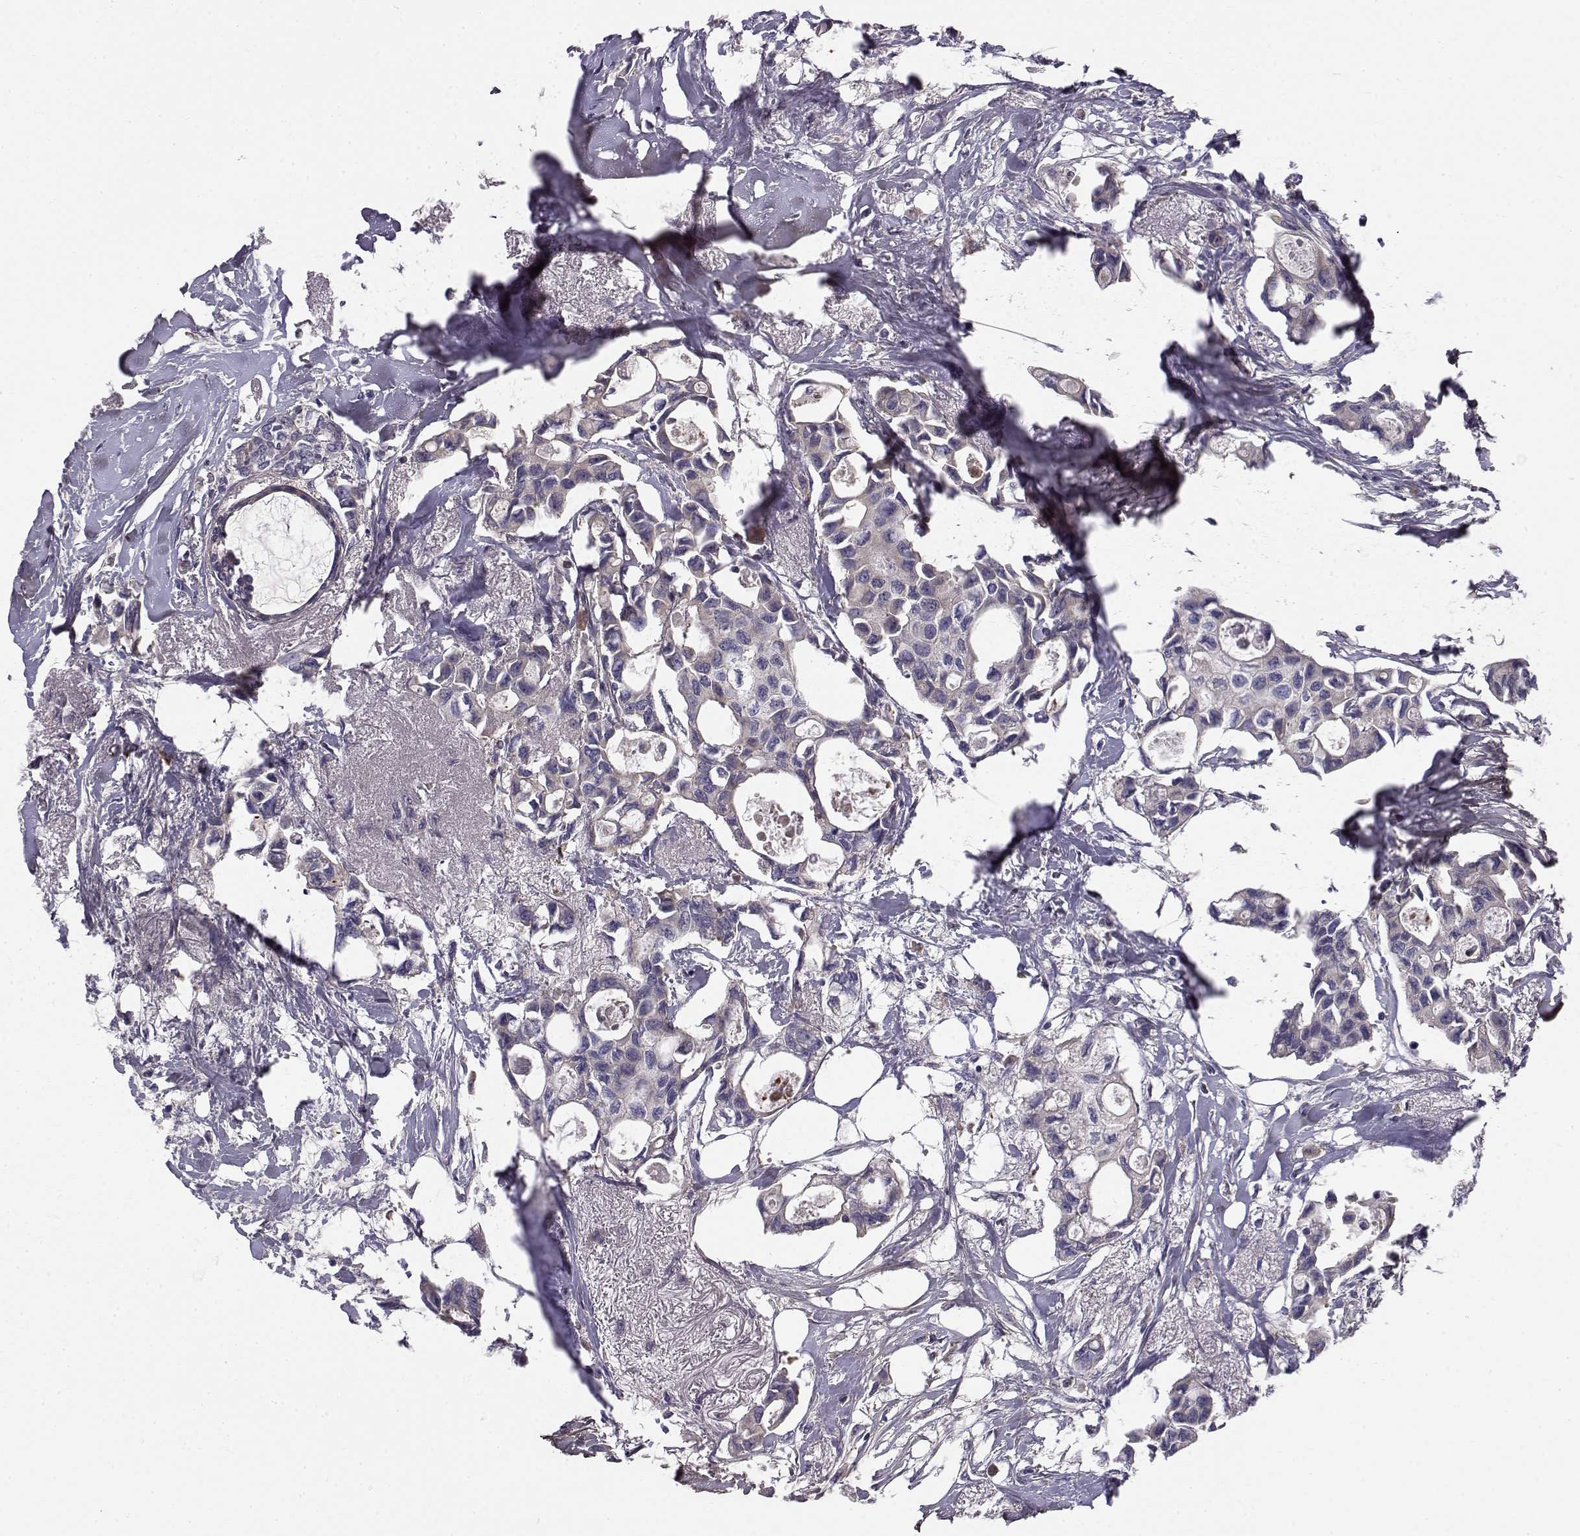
{"staining": {"intensity": "negative", "quantity": "none", "location": "none"}, "tissue": "breast cancer", "cell_type": "Tumor cells", "image_type": "cancer", "snomed": [{"axis": "morphology", "description": "Duct carcinoma"}, {"axis": "topography", "description": "Breast"}], "caption": "IHC micrograph of human breast cancer (invasive ductal carcinoma) stained for a protein (brown), which displays no positivity in tumor cells.", "gene": "PEX5L", "patient": {"sex": "female", "age": 83}}